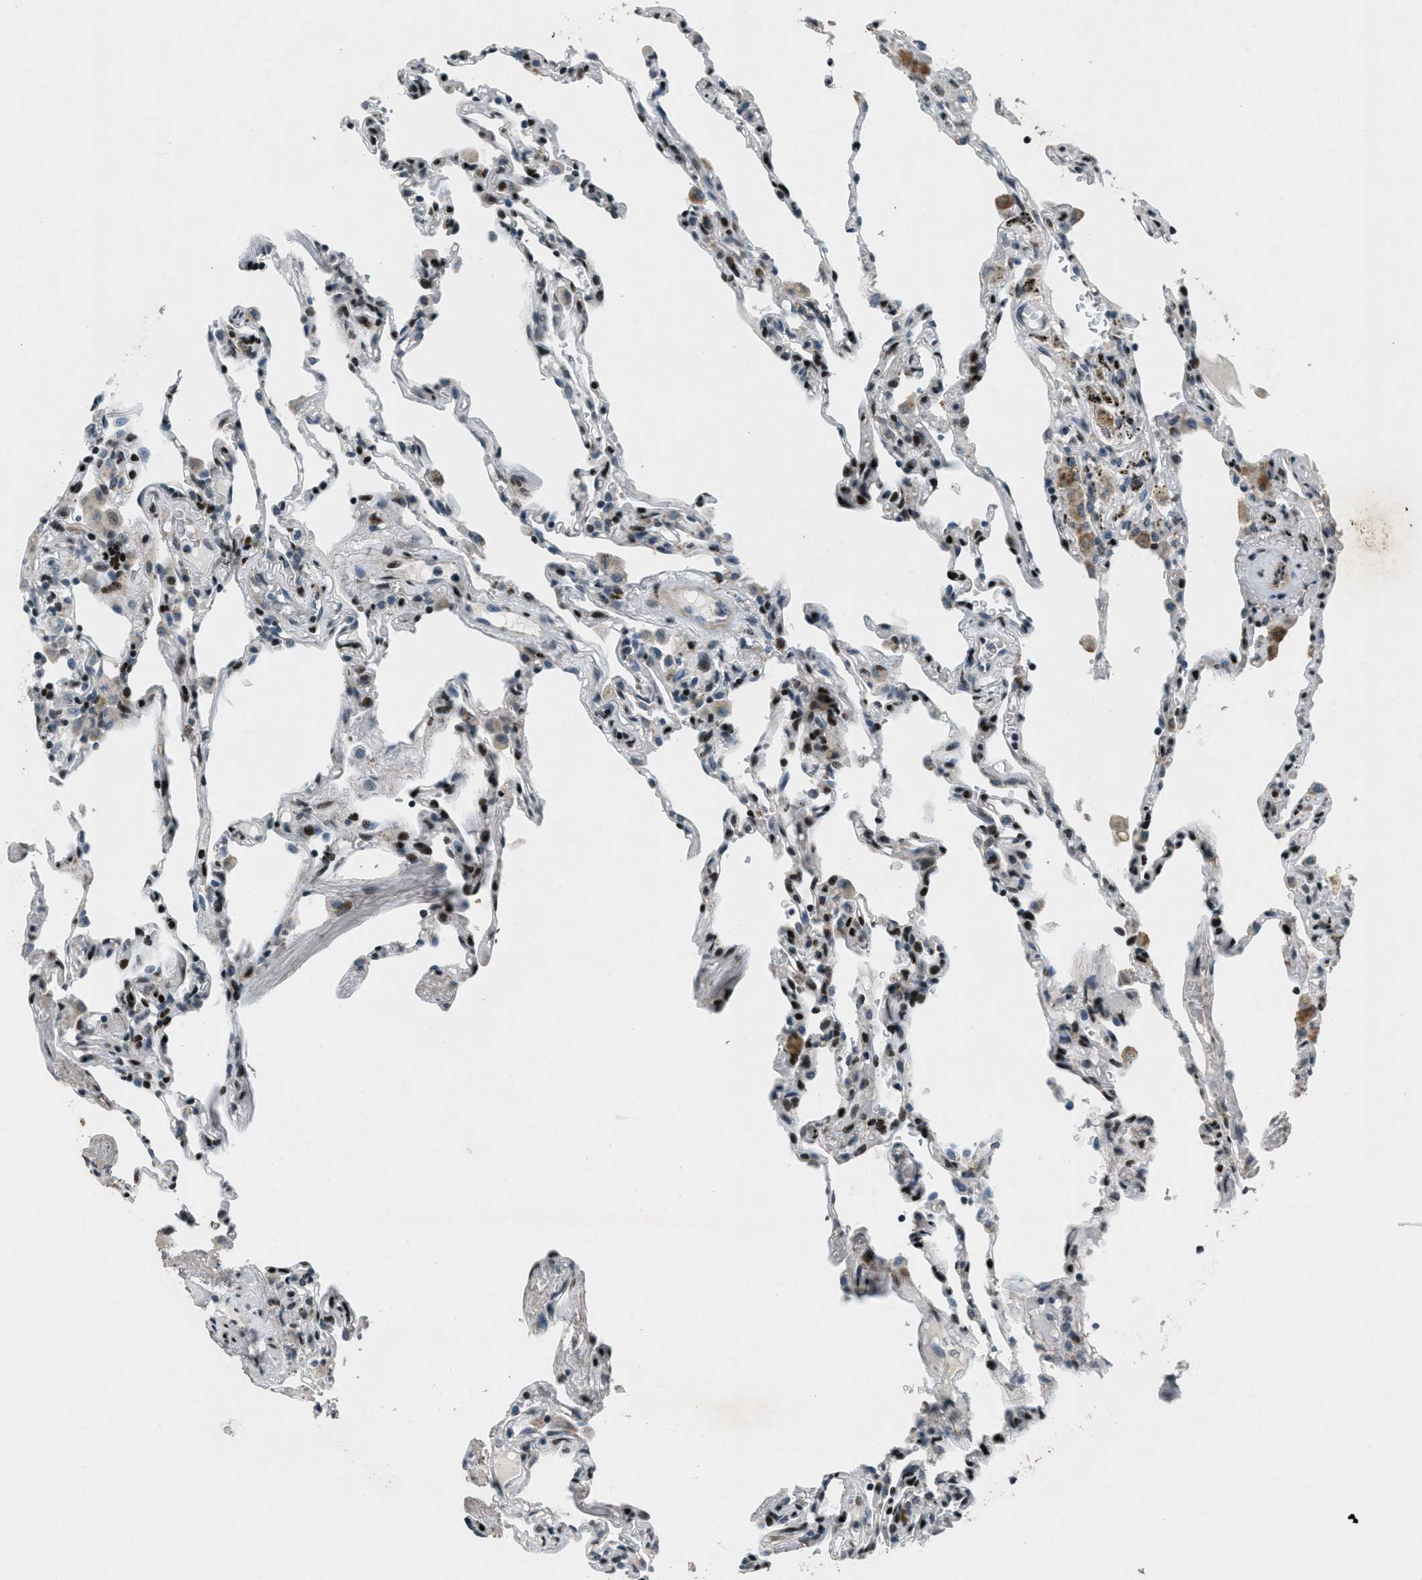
{"staining": {"intensity": "moderate", "quantity": "<25%", "location": "nuclear"}, "tissue": "lung", "cell_type": "Alveolar cells", "image_type": "normal", "snomed": [{"axis": "morphology", "description": "Normal tissue, NOS"}, {"axis": "topography", "description": "Lung"}], "caption": "Immunohistochemistry (IHC) photomicrograph of unremarkable human lung stained for a protein (brown), which displays low levels of moderate nuclear staining in approximately <25% of alveolar cells.", "gene": "GPC6", "patient": {"sex": "male", "age": 59}}